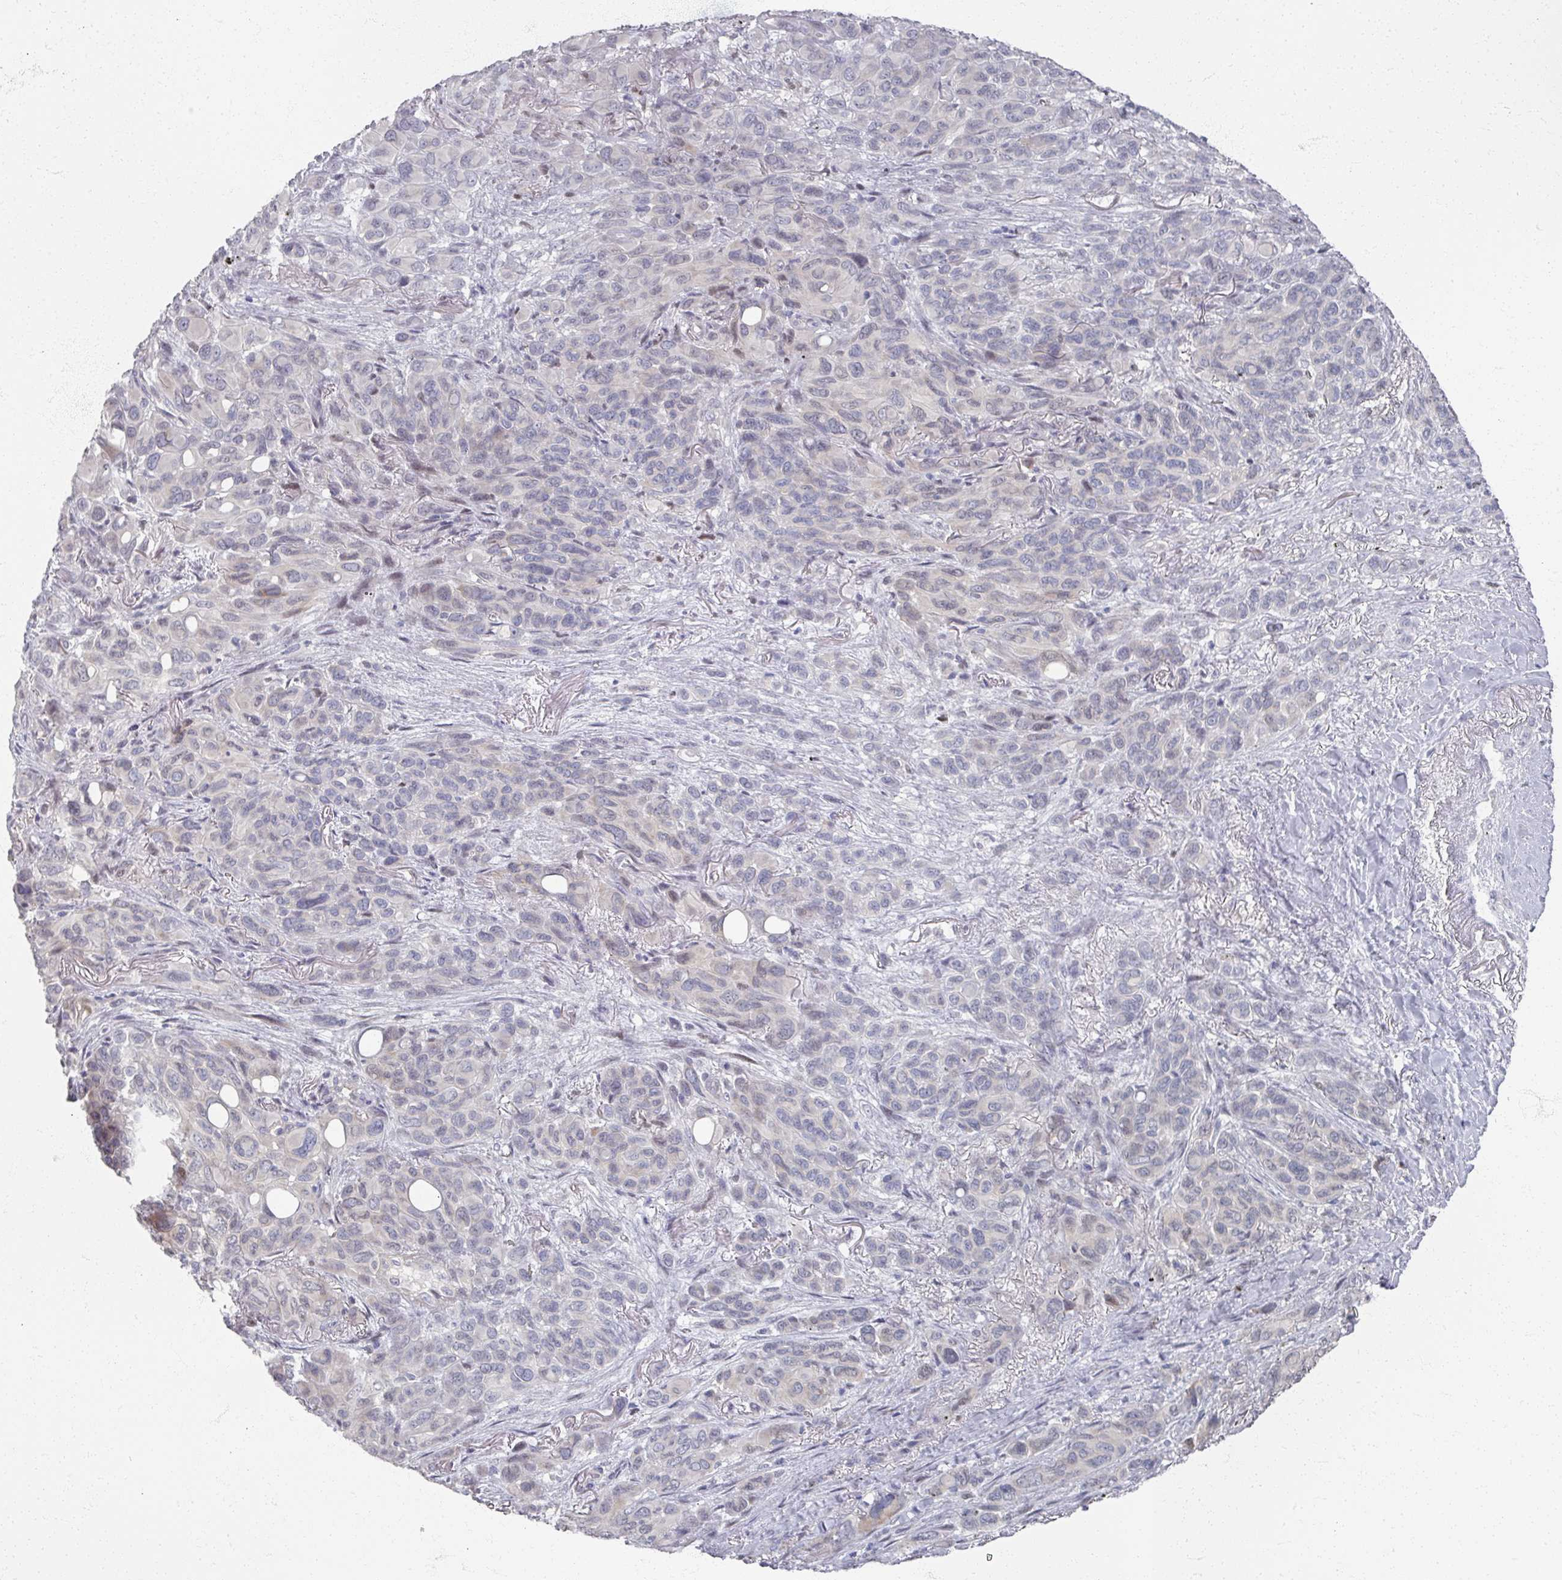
{"staining": {"intensity": "weak", "quantity": "<25%", "location": "nuclear"}, "tissue": "melanoma", "cell_type": "Tumor cells", "image_type": "cancer", "snomed": [{"axis": "morphology", "description": "Malignant melanoma, Metastatic site"}, {"axis": "topography", "description": "Lung"}], "caption": "Human malignant melanoma (metastatic site) stained for a protein using immunohistochemistry demonstrates no staining in tumor cells.", "gene": "TTYH3", "patient": {"sex": "male", "age": 48}}